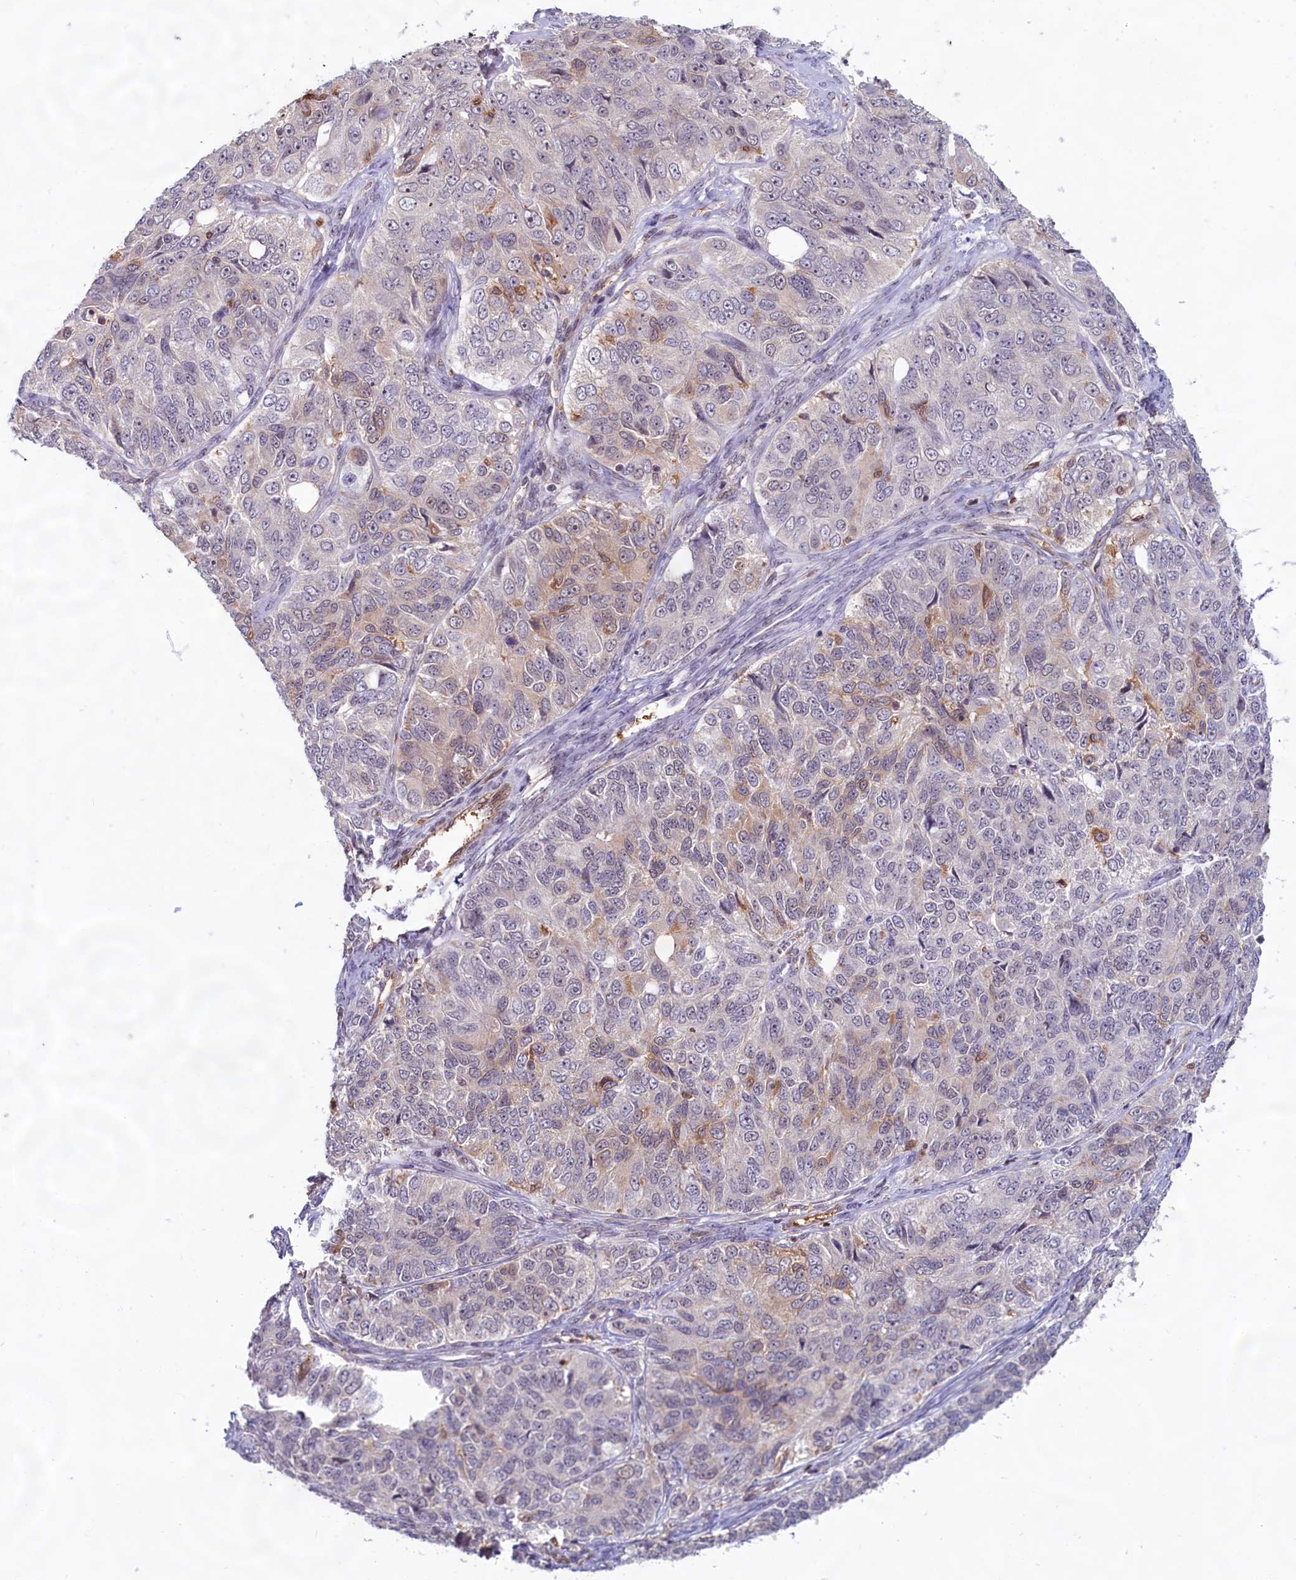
{"staining": {"intensity": "moderate", "quantity": "<25%", "location": "cytoplasmic/membranous"}, "tissue": "ovarian cancer", "cell_type": "Tumor cells", "image_type": "cancer", "snomed": [{"axis": "morphology", "description": "Carcinoma, endometroid"}, {"axis": "topography", "description": "Ovary"}], "caption": "Ovarian cancer (endometroid carcinoma) stained for a protein (brown) exhibits moderate cytoplasmic/membranous positive staining in about <25% of tumor cells.", "gene": "C1D", "patient": {"sex": "female", "age": 51}}